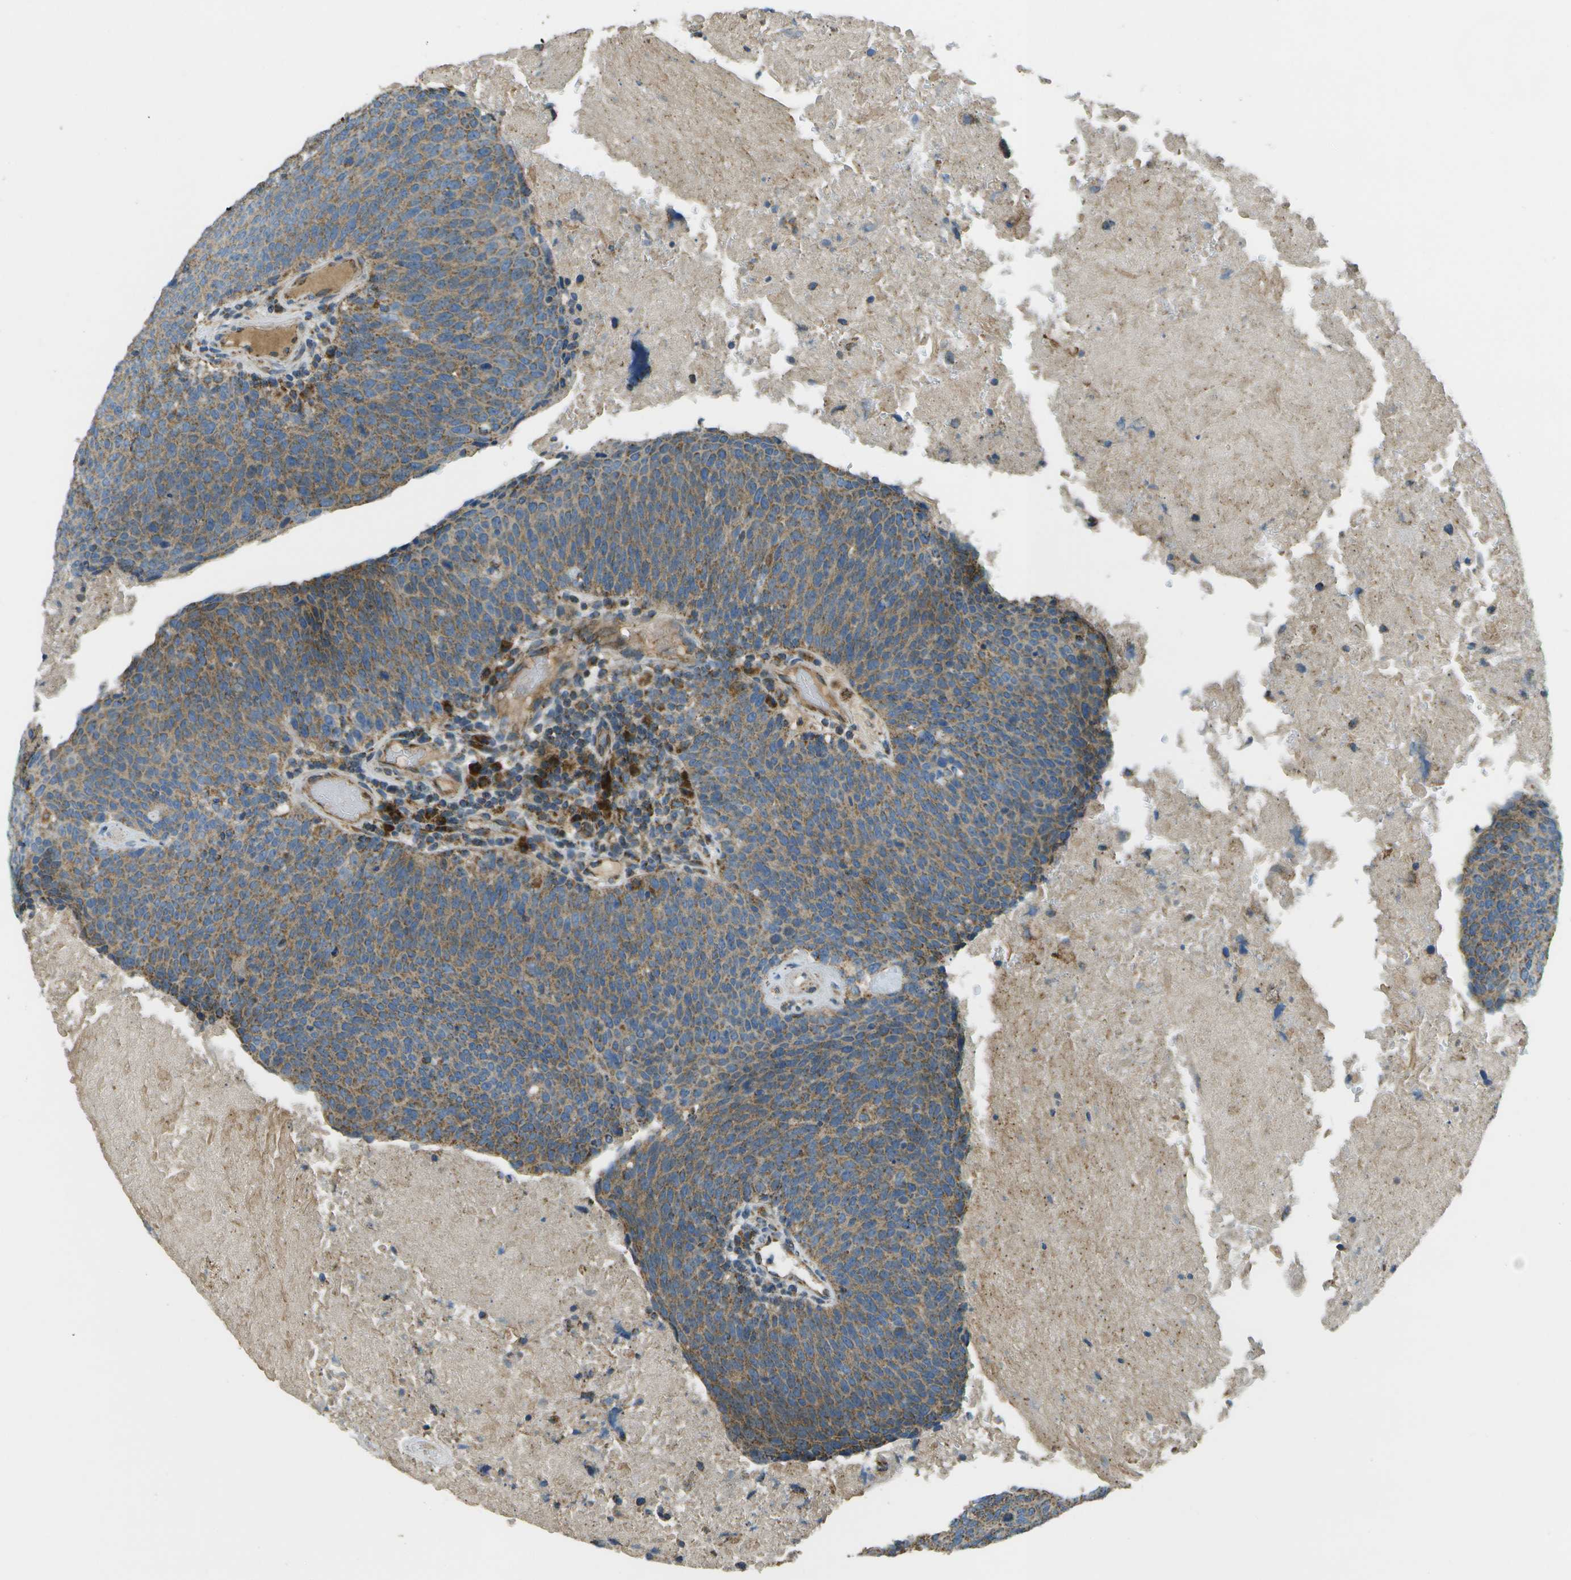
{"staining": {"intensity": "moderate", "quantity": ">75%", "location": "cytoplasmic/membranous"}, "tissue": "head and neck cancer", "cell_type": "Tumor cells", "image_type": "cancer", "snomed": [{"axis": "morphology", "description": "Squamous cell carcinoma, NOS"}, {"axis": "morphology", "description": "Squamous cell carcinoma, metastatic, NOS"}, {"axis": "topography", "description": "Lymph node"}, {"axis": "topography", "description": "Head-Neck"}], "caption": "Human head and neck cancer stained for a protein (brown) shows moderate cytoplasmic/membranous positive staining in about >75% of tumor cells.", "gene": "NRK", "patient": {"sex": "male", "age": 62}}